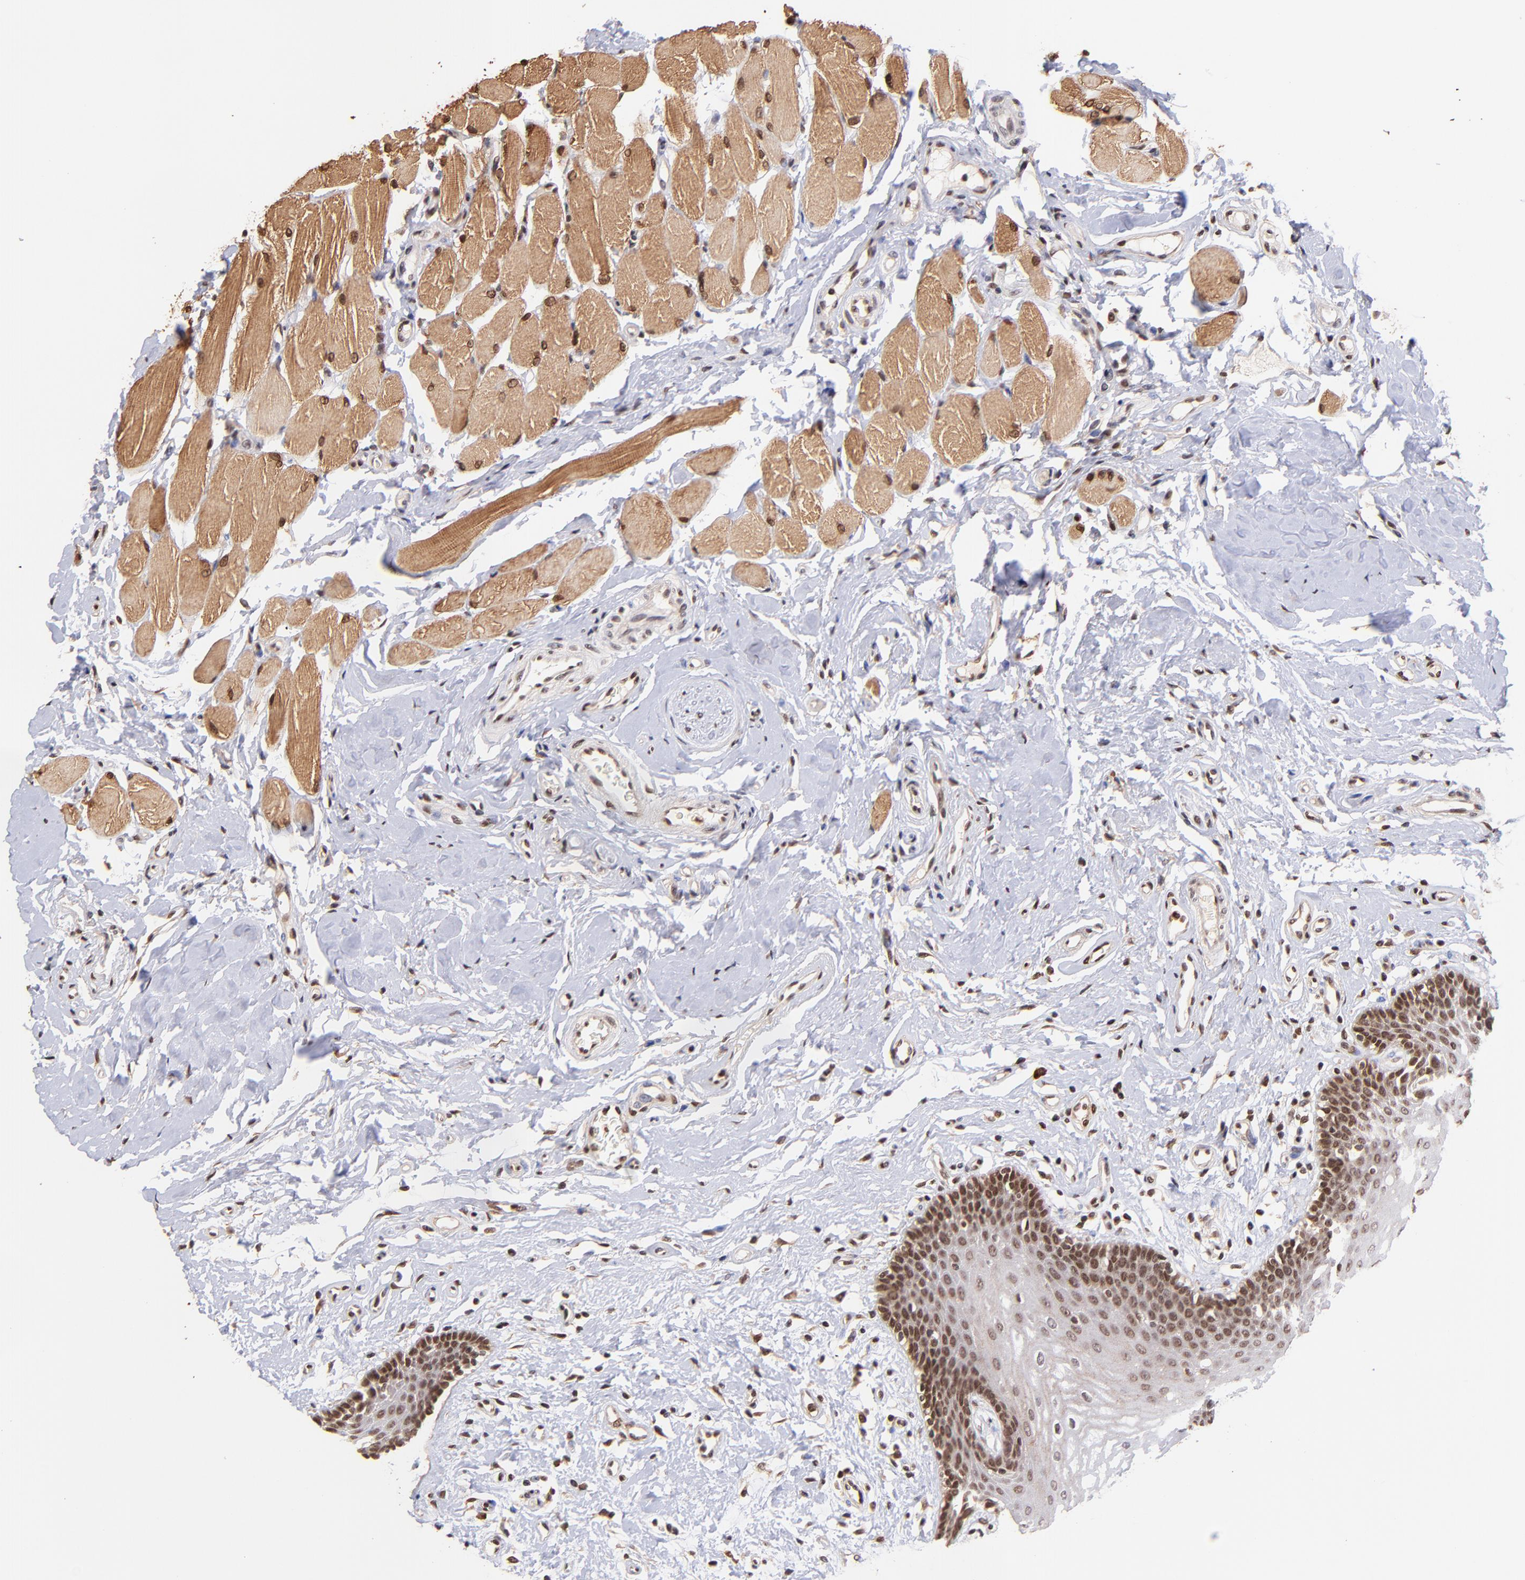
{"staining": {"intensity": "moderate", "quantity": "<25%", "location": "cytoplasmic/membranous,nuclear"}, "tissue": "oral mucosa", "cell_type": "Squamous epithelial cells", "image_type": "normal", "snomed": [{"axis": "morphology", "description": "Normal tissue, NOS"}, {"axis": "topography", "description": "Oral tissue"}], "caption": "Immunohistochemistry micrograph of normal oral mucosa: oral mucosa stained using immunohistochemistry (IHC) exhibits low levels of moderate protein expression localized specifically in the cytoplasmic/membranous,nuclear of squamous epithelial cells, appearing as a cytoplasmic/membranous,nuclear brown color.", "gene": "WDR25", "patient": {"sex": "male", "age": 62}}